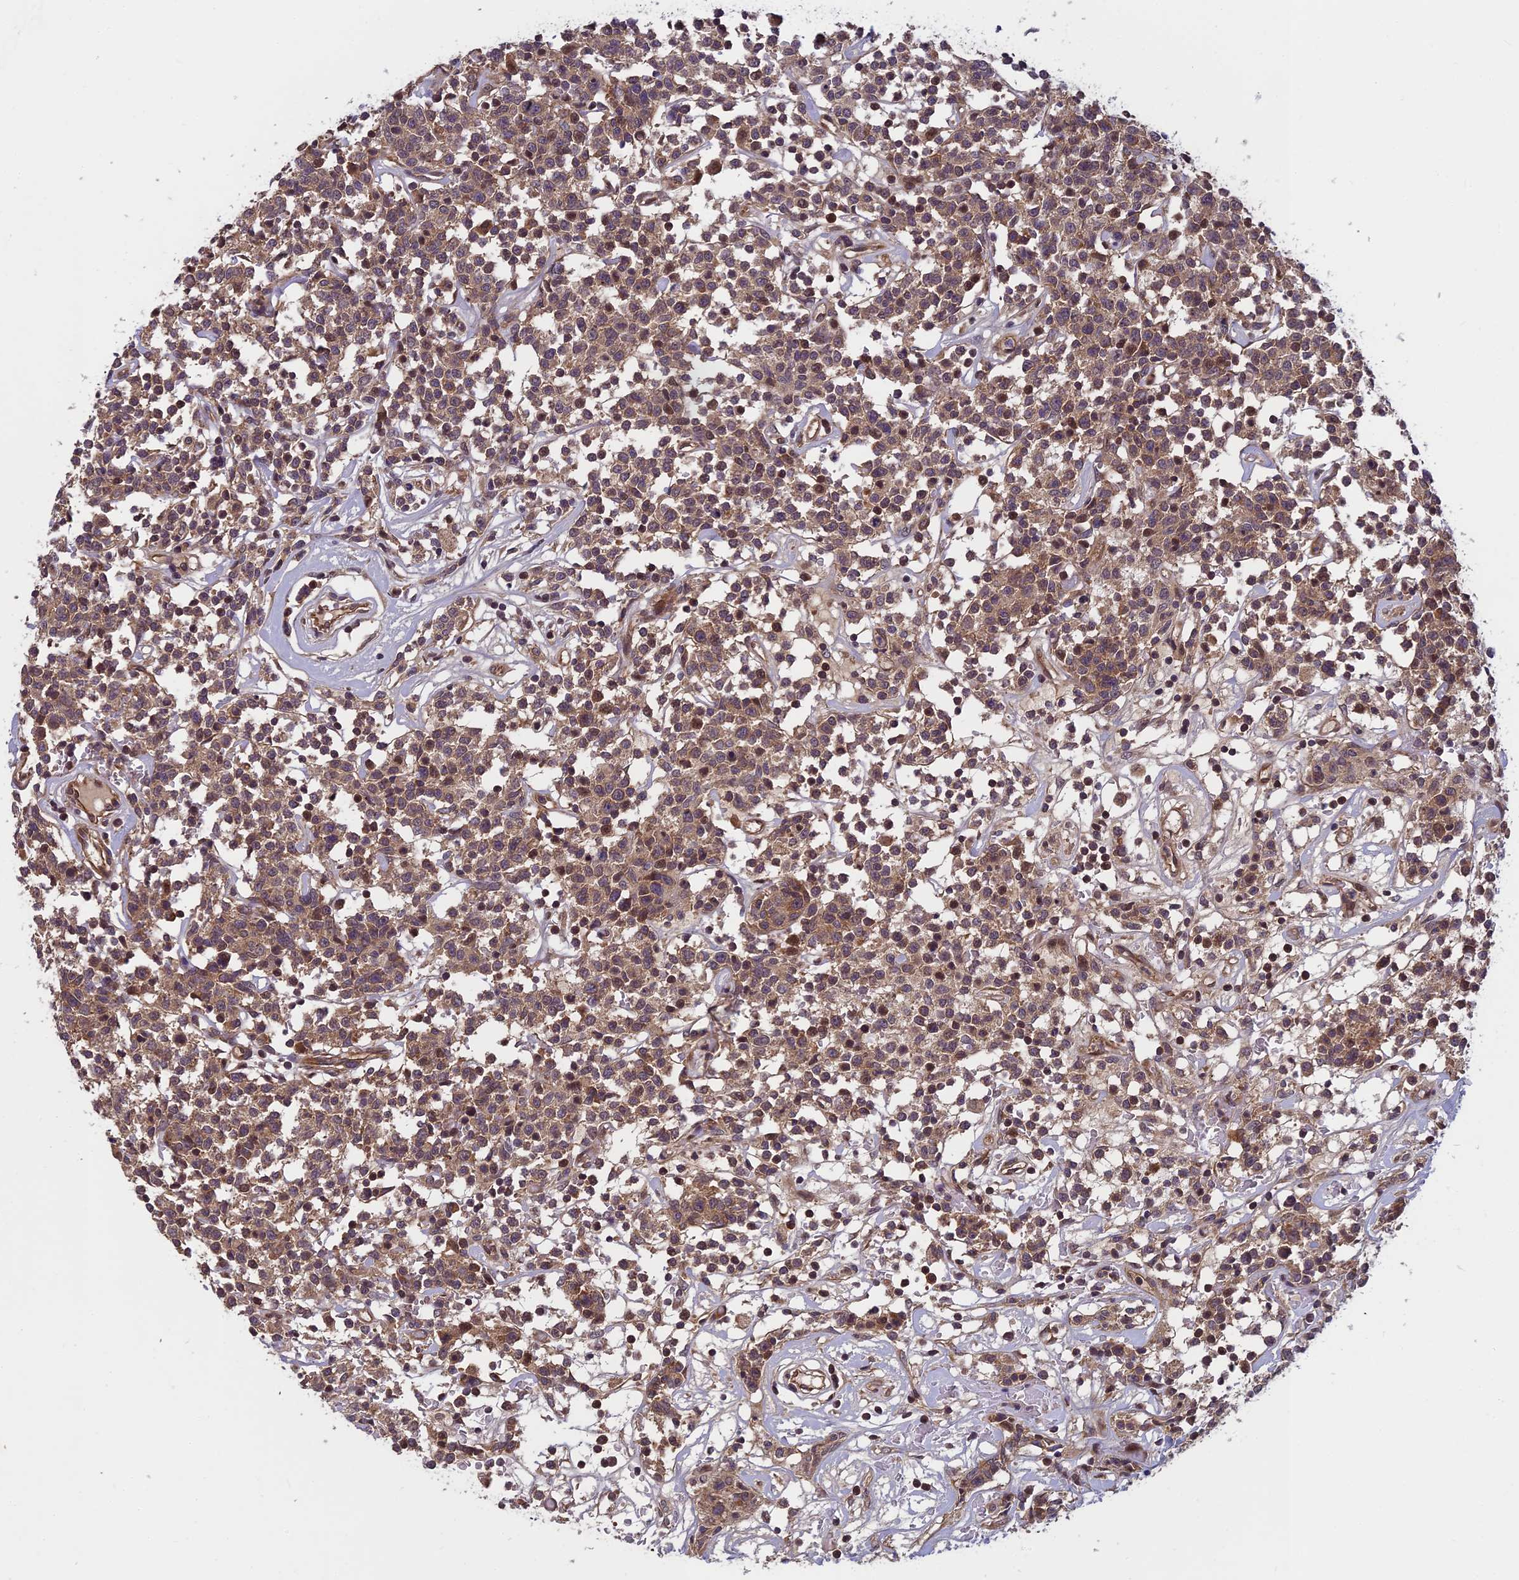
{"staining": {"intensity": "weak", "quantity": ">75%", "location": "cytoplasmic/membranous"}, "tissue": "lymphoma", "cell_type": "Tumor cells", "image_type": "cancer", "snomed": [{"axis": "morphology", "description": "Malignant lymphoma, non-Hodgkin's type, Low grade"}, {"axis": "topography", "description": "Small intestine"}], "caption": "Lymphoma stained for a protein reveals weak cytoplasmic/membranous positivity in tumor cells. (DAB (3,3'-diaminobenzidine) IHC, brown staining for protein, blue staining for nuclei).", "gene": "PIKFYVE", "patient": {"sex": "female", "age": 59}}